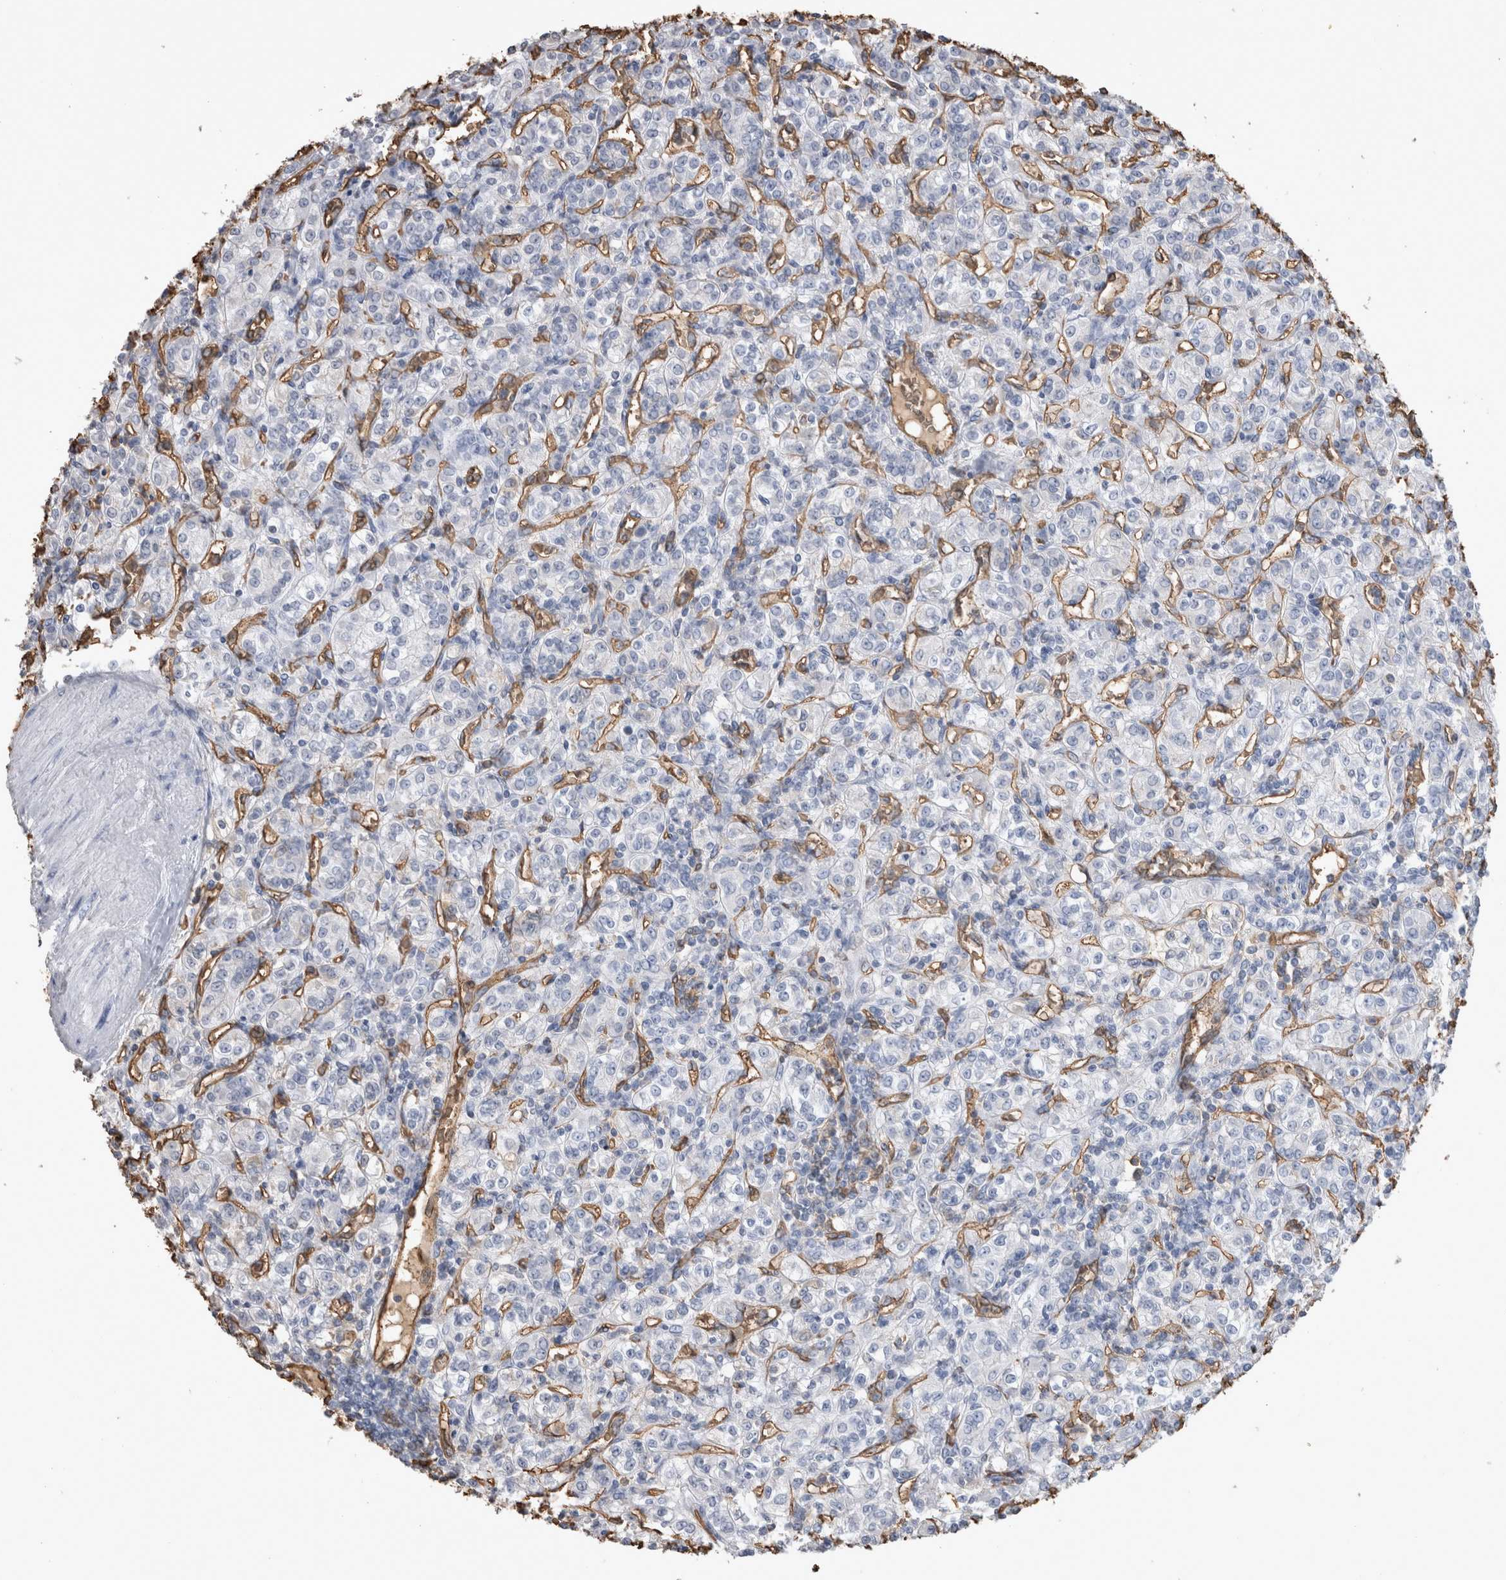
{"staining": {"intensity": "negative", "quantity": "none", "location": "none"}, "tissue": "renal cancer", "cell_type": "Tumor cells", "image_type": "cancer", "snomed": [{"axis": "morphology", "description": "Adenocarcinoma, NOS"}, {"axis": "topography", "description": "Kidney"}], "caption": "The image reveals no staining of tumor cells in adenocarcinoma (renal).", "gene": "IL17RC", "patient": {"sex": "male", "age": 77}}